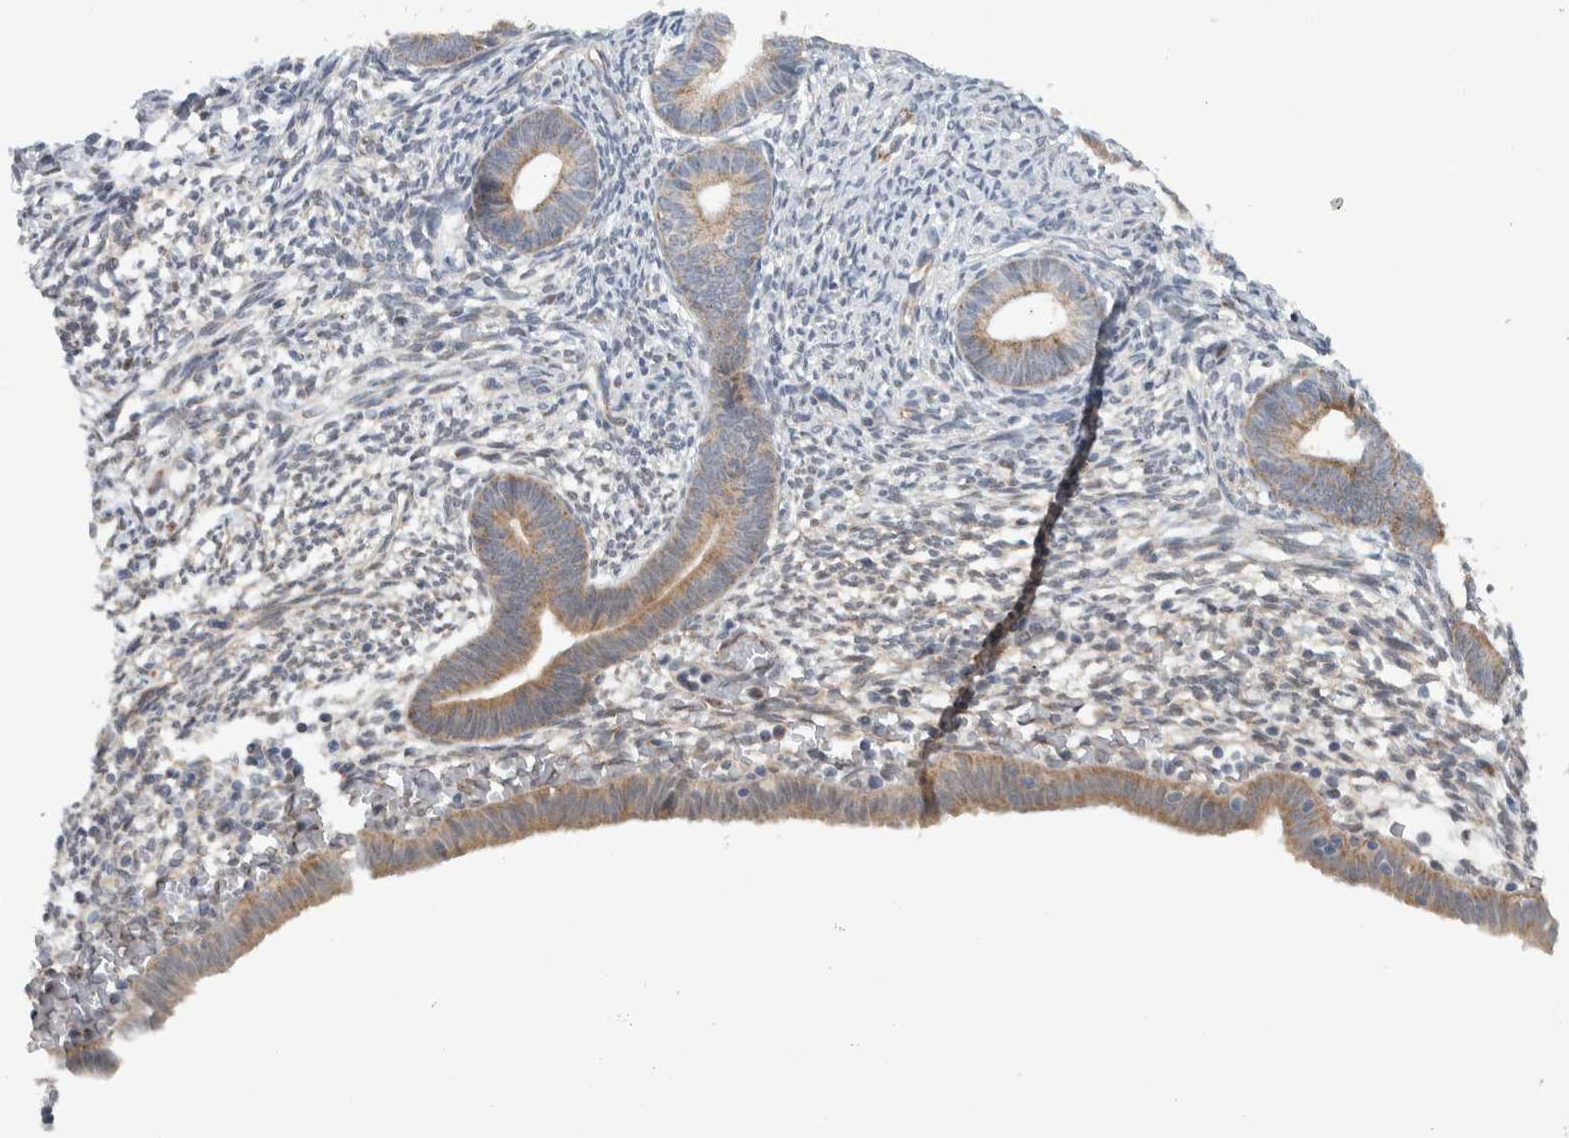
{"staining": {"intensity": "negative", "quantity": "none", "location": "none"}, "tissue": "endometrium", "cell_type": "Cells in endometrial stroma", "image_type": "normal", "snomed": [{"axis": "morphology", "description": "Normal tissue, NOS"}, {"axis": "morphology", "description": "Atrophy, NOS"}, {"axis": "topography", "description": "Uterus"}, {"axis": "topography", "description": "Endometrium"}], "caption": "Cells in endometrial stroma are negative for protein expression in unremarkable human endometrium. (Brightfield microscopy of DAB (3,3'-diaminobenzidine) IHC at high magnification).", "gene": "RERE", "patient": {"sex": "female", "age": 68}}